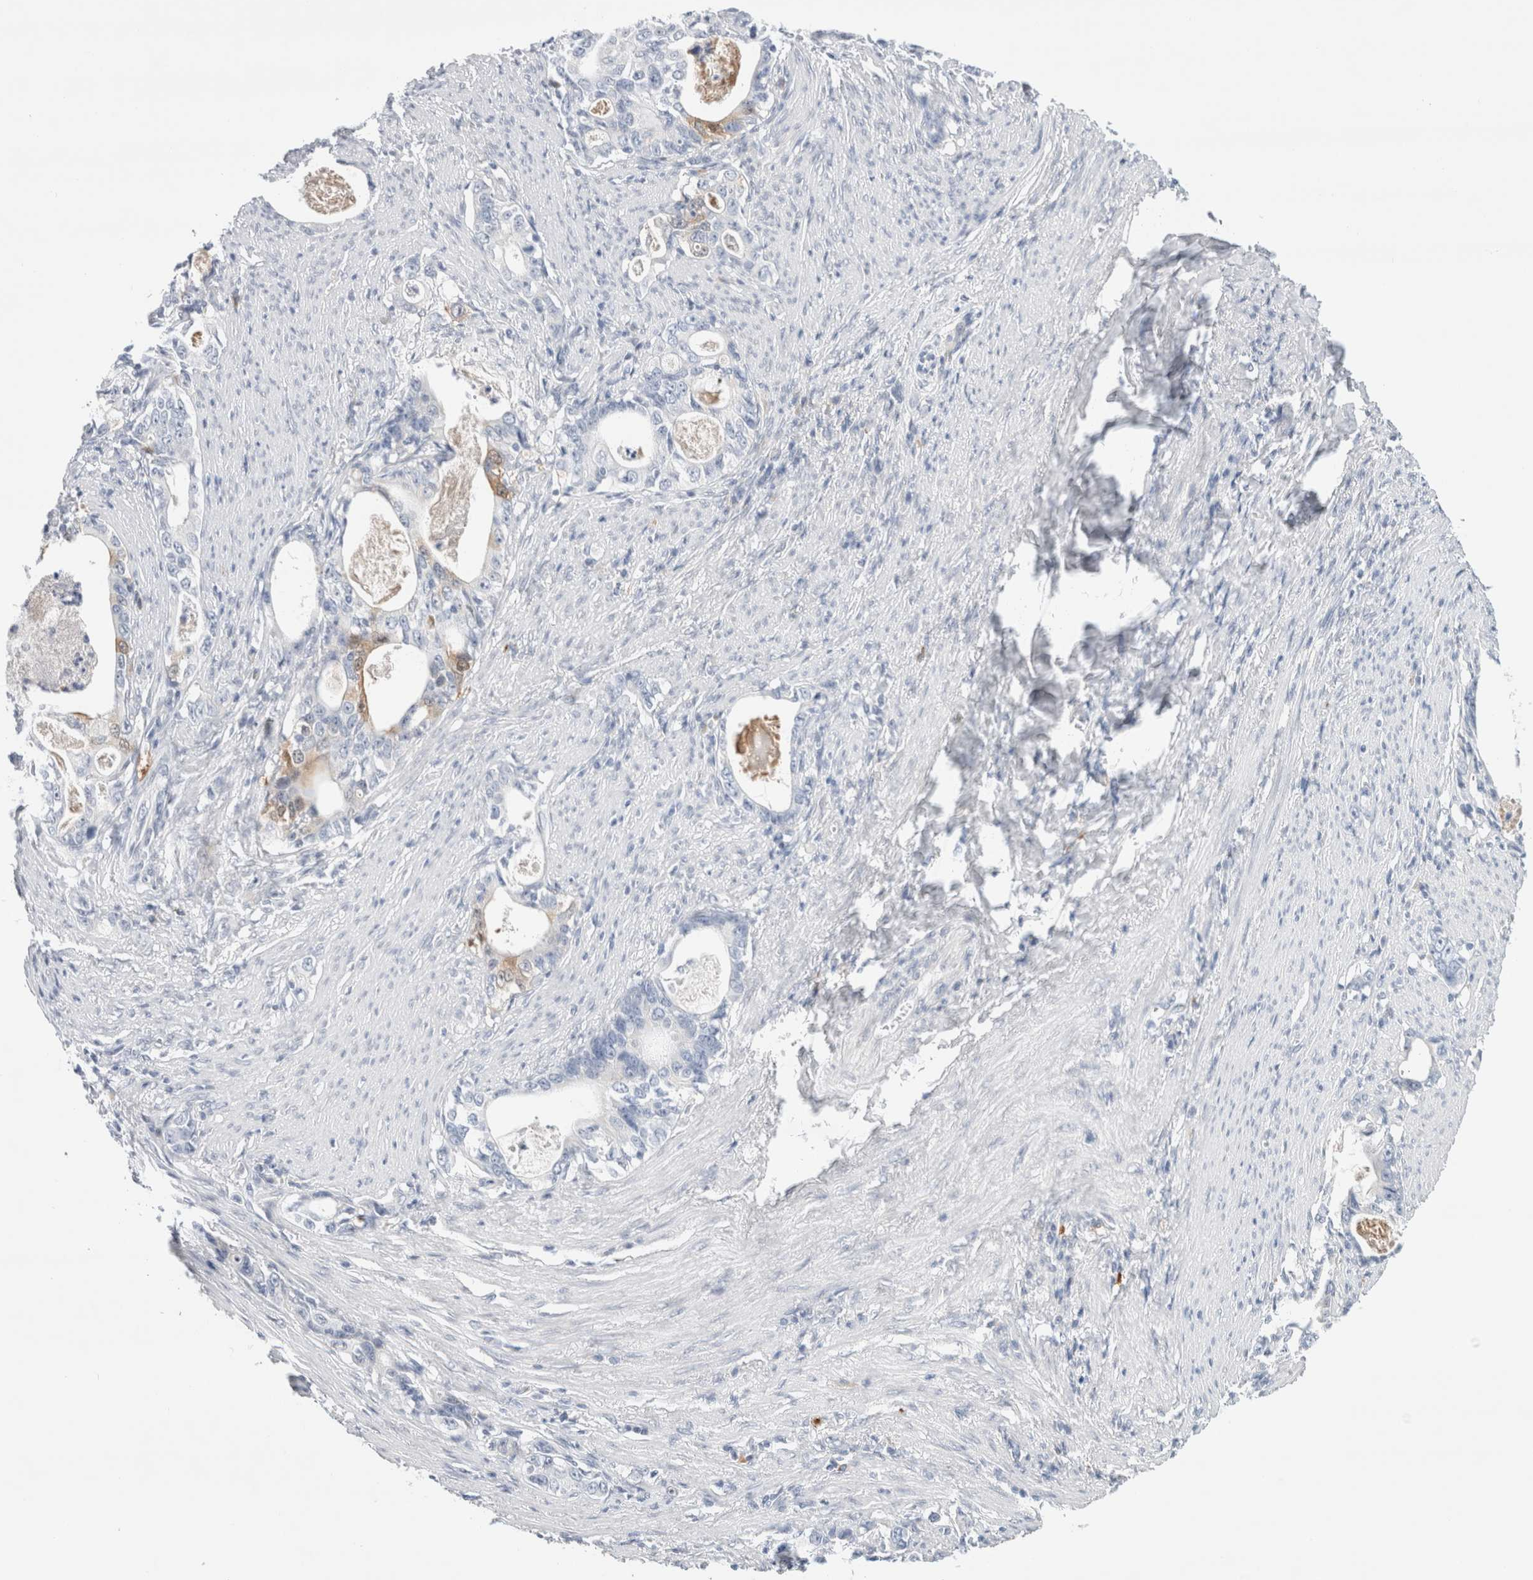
{"staining": {"intensity": "negative", "quantity": "none", "location": "none"}, "tissue": "stomach cancer", "cell_type": "Tumor cells", "image_type": "cancer", "snomed": [{"axis": "morphology", "description": "Adenocarcinoma, NOS"}, {"axis": "topography", "description": "Stomach, lower"}], "caption": "This is a micrograph of immunohistochemistry (IHC) staining of stomach cancer, which shows no staining in tumor cells. Brightfield microscopy of IHC stained with DAB (brown) and hematoxylin (blue), captured at high magnification.", "gene": "SLC22A12", "patient": {"sex": "female", "age": 72}}